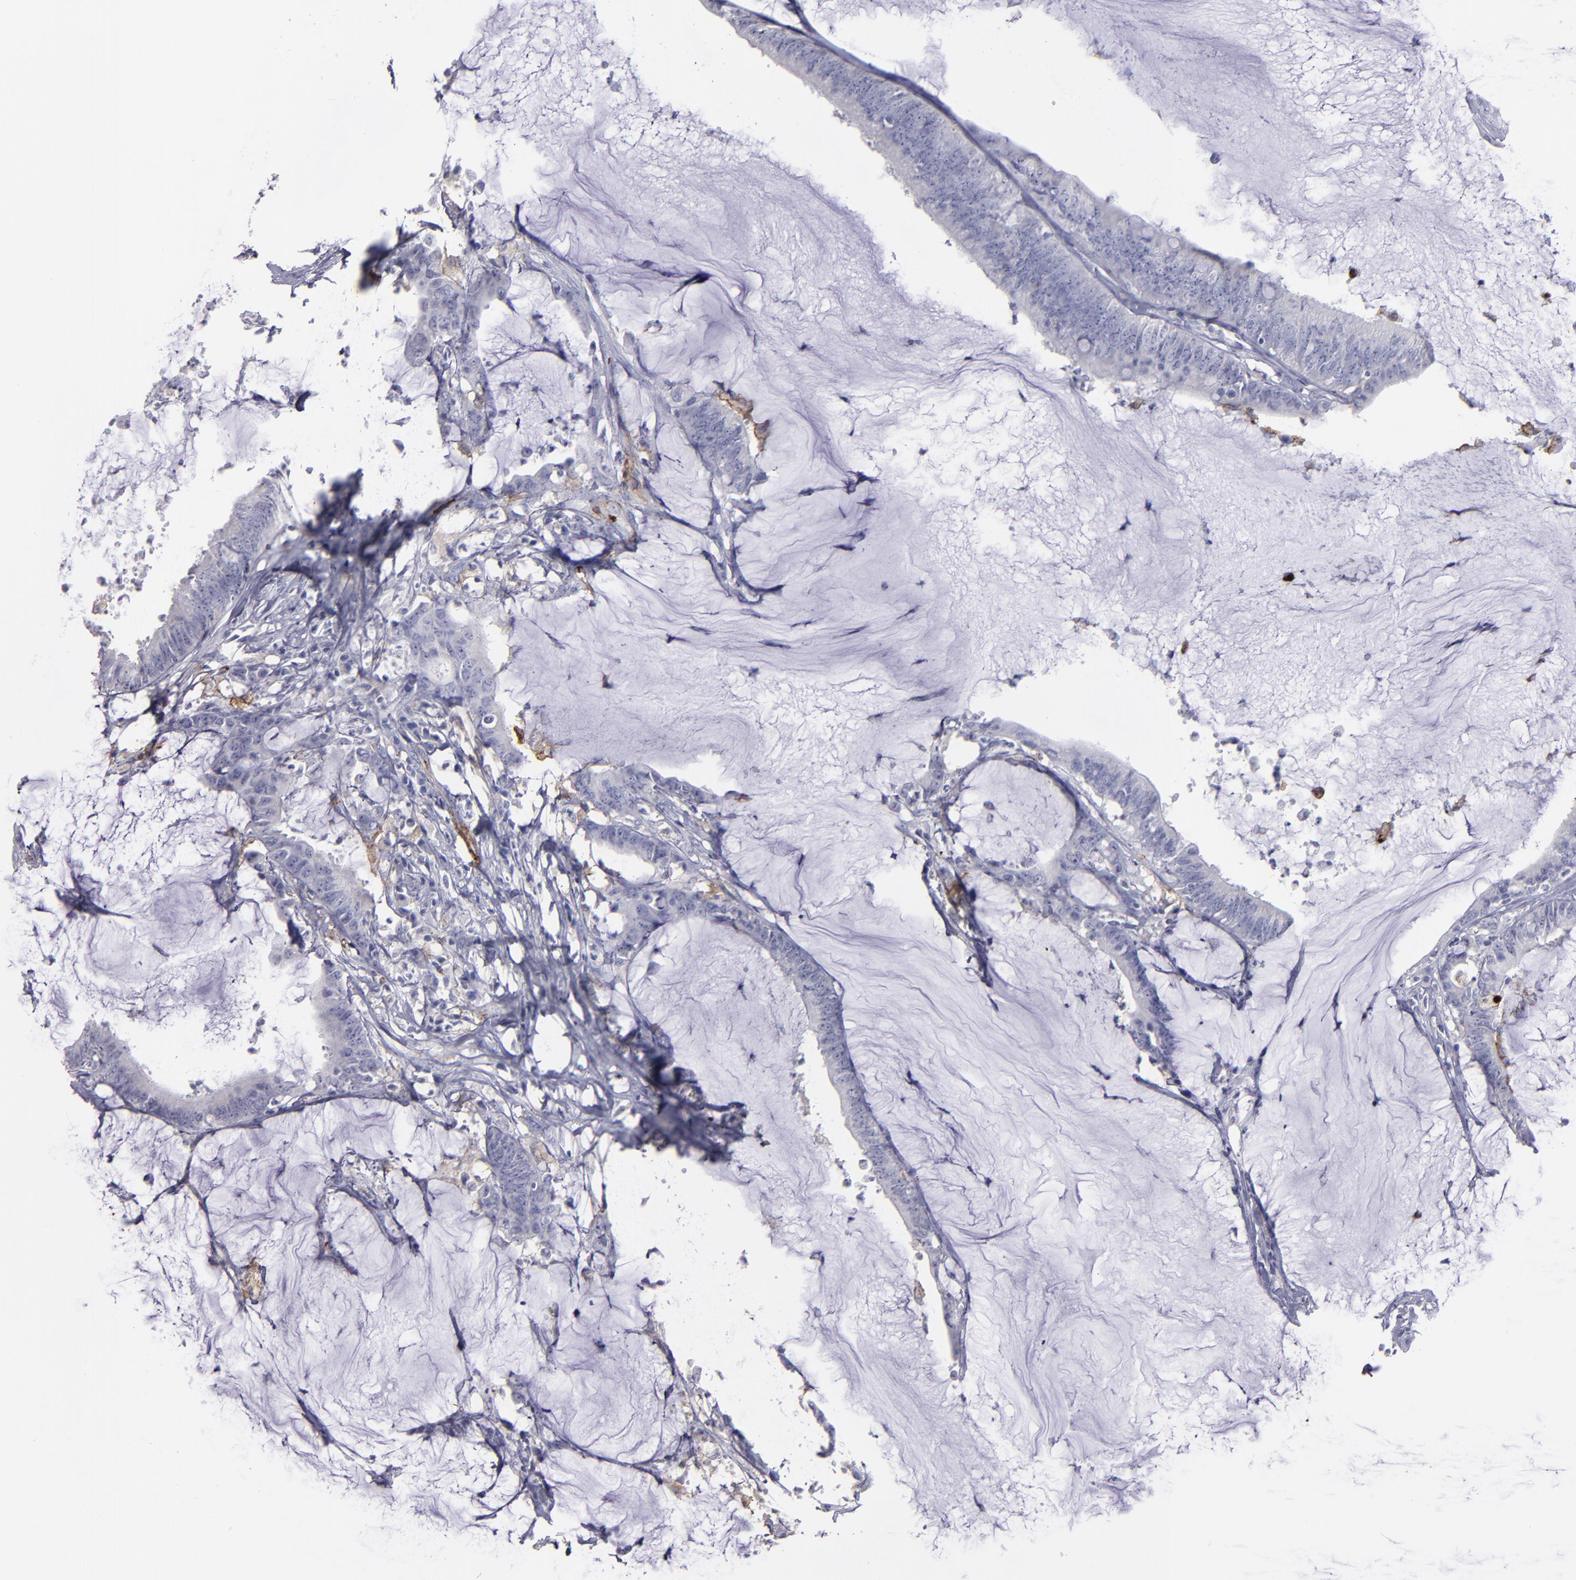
{"staining": {"intensity": "negative", "quantity": "none", "location": "none"}, "tissue": "colorectal cancer", "cell_type": "Tumor cells", "image_type": "cancer", "snomed": [{"axis": "morphology", "description": "Adenocarcinoma, NOS"}, {"axis": "topography", "description": "Rectum"}], "caption": "Adenocarcinoma (colorectal) was stained to show a protein in brown. There is no significant expression in tumor cells. The staining is performed using DAB brown chromogen with nuclei counter-stained in using hematoxylin.", "gene": "CD36", "patient": {"sex": "female", "age": 66}}